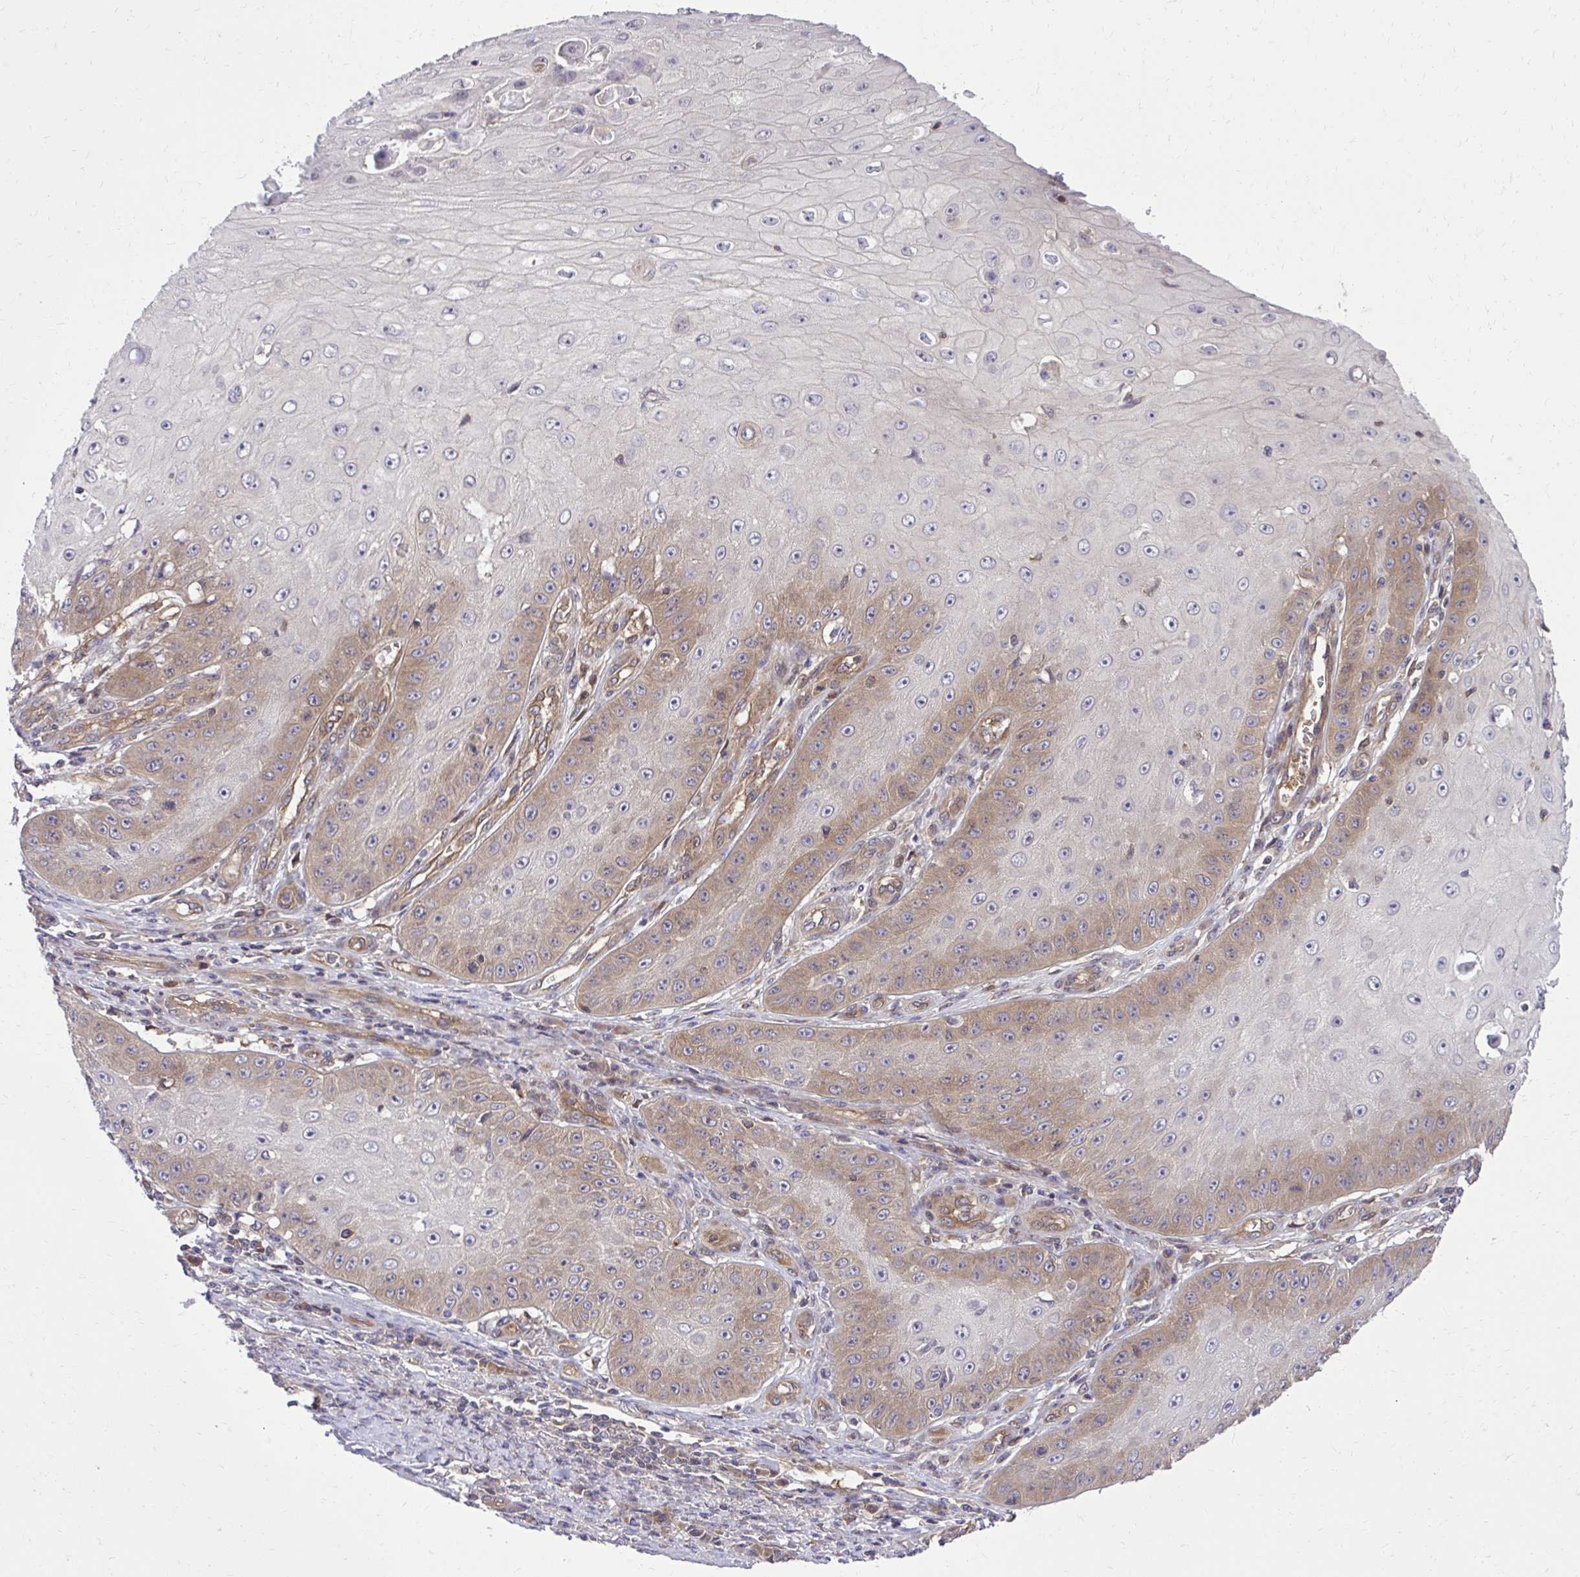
{"staining": {"intensity": "moderate", "quantity": "<25%", "location": "cytoplasmic/membranous"}, "tissue": "skin cancer", "cell_type": "Tumor cells", "image_type": "cancer", "snomed": [{"axis": "morphology", "description": "Squamous cell carcinoma, NOS"}, {"axis": "topography", "description": "Skin"}], "caption": "Immunohistochemical staining of squamous cell carcinoma (skin) displays moderate cytoplasmic/membranous protein positivity in about <25% of tumor cells.", "gene": "PPP5C", "patient": {"sex": "male", "age": 70}}